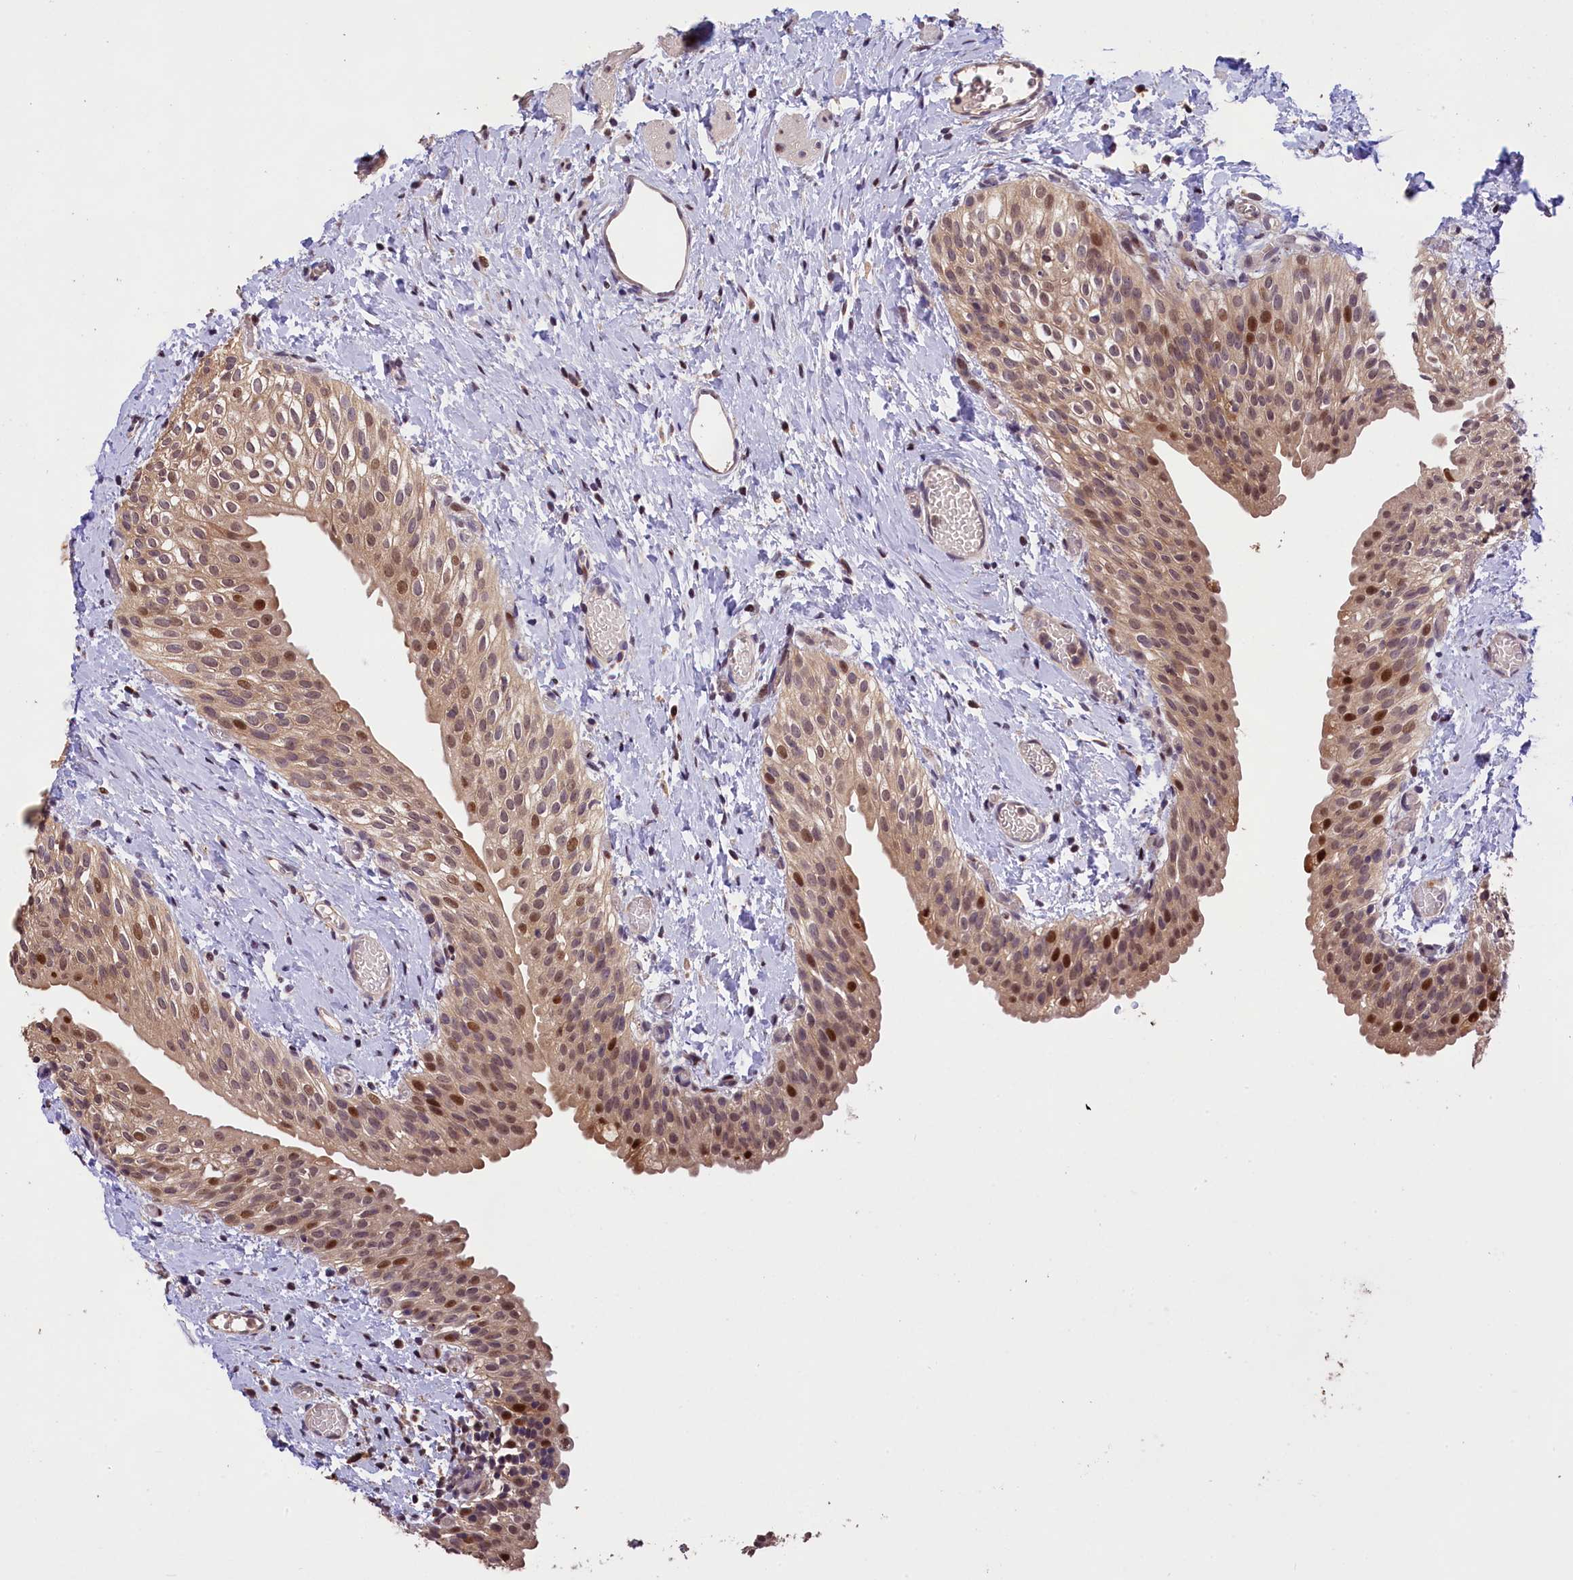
{"staining": {"intensity": "moderate", "quantity": ">75%", "location": "cytoplasmic/membranous,nuclear"}, "tissue": "urinary bladder", "cell_type": "Urothelial cells", "image_type": "normal", "snomed": [{"axis": "morphology", "description": "Normal tissue, NOS"}, {"axis": "topography", "description": "Urinary bladder"}], "caption": "Immunohistochemical staining of normal urinary bladder exhibits medium levels of moderate cytoplasmic/membranous,nuclear staining in about >75% of urothelial cells.", "gene": "PHAF1", "patient": {"sex": "male", "age": 1}}